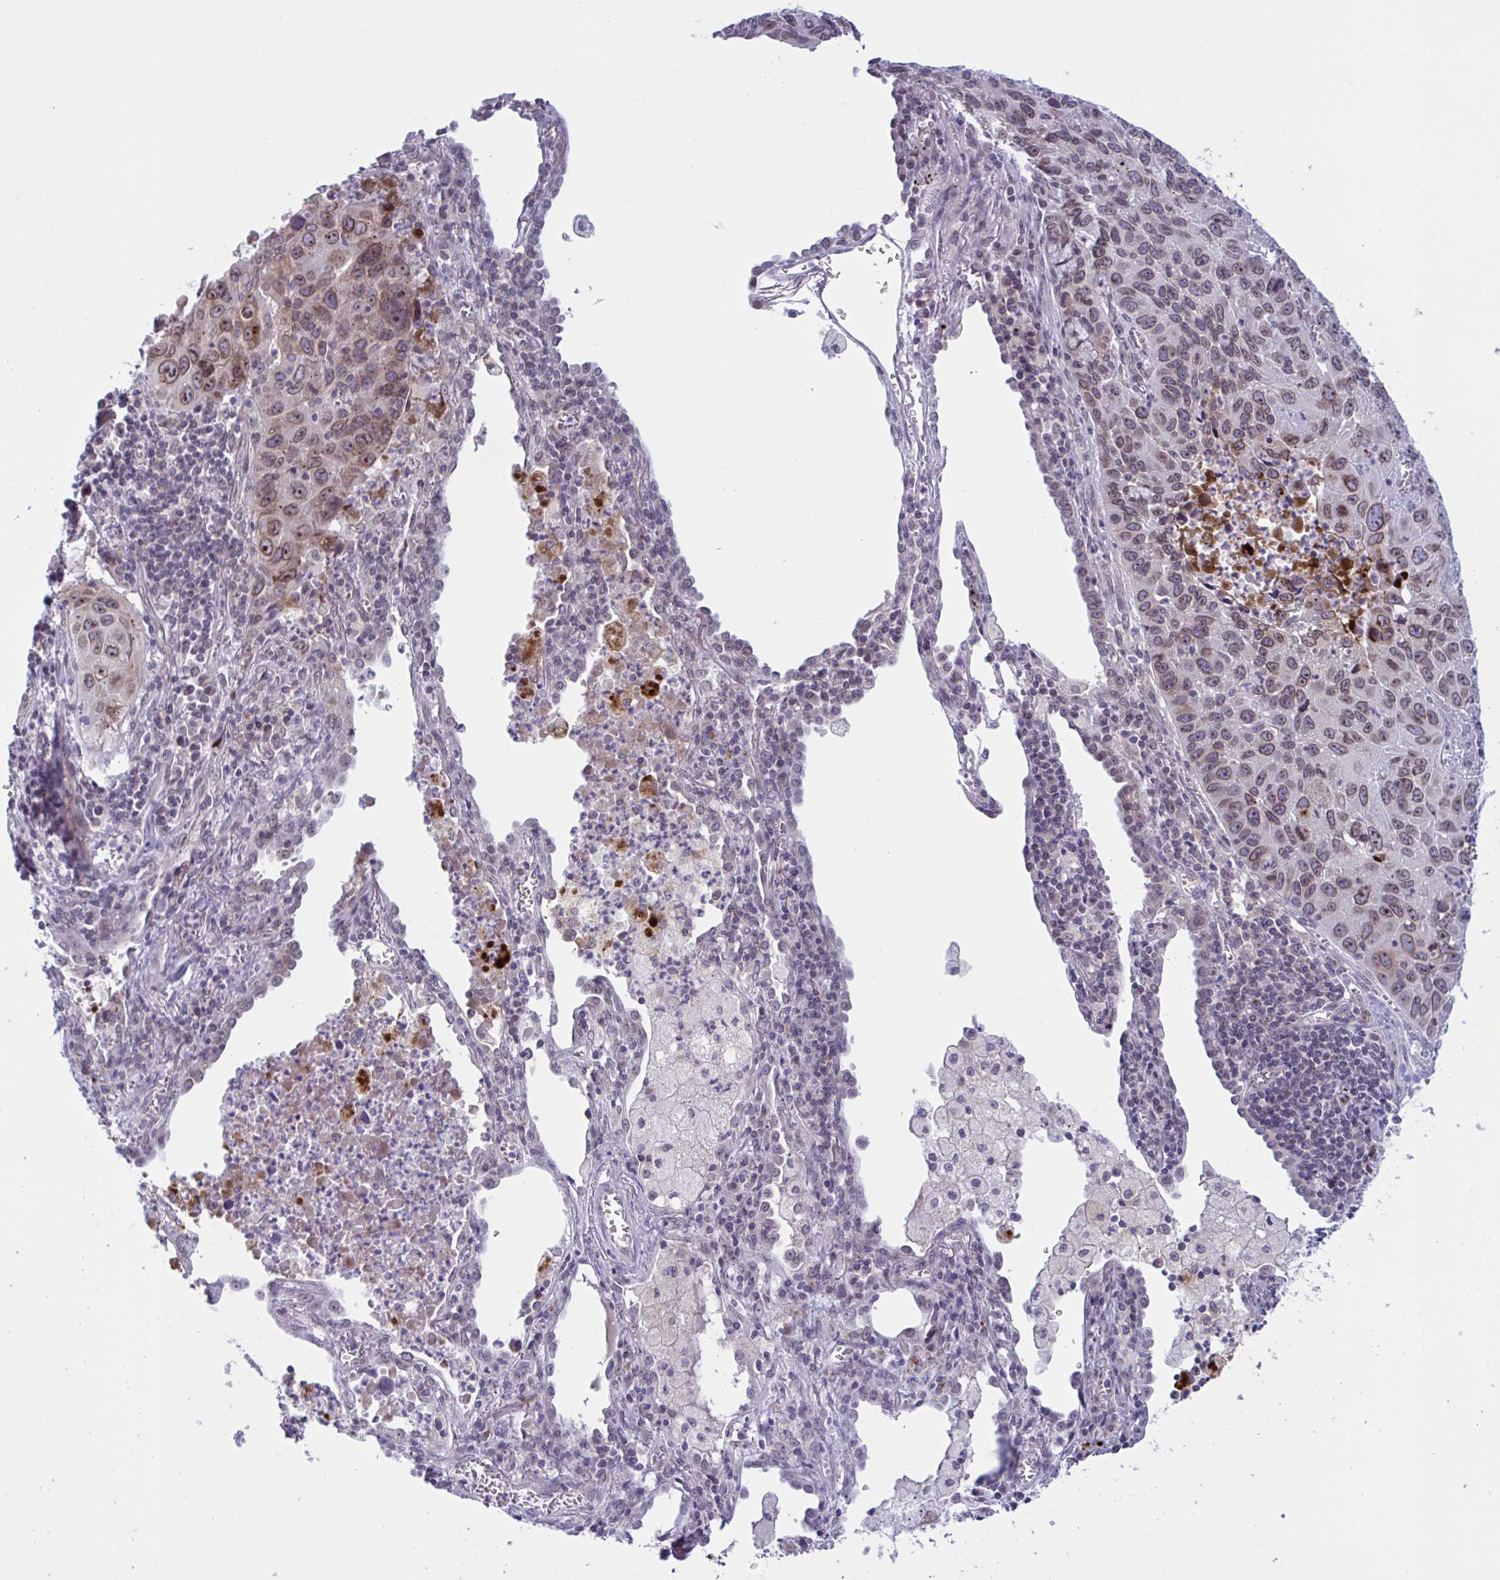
{"staining": {"intensity": "moderate", "quantity": "25%-75%", "location": "cytoplasmic/membranous,nuclear"}, "tissue": "lung cancer", "cell_type": "Tumor cells", "image_type": "cancer", "snomed": [{"axis": "morphology", "description": "Squamous cell carcinoma, NOS"}, {"axis": "topography", "description": "Lung"}], "caption": "The micrograph shows staining of lung cancer (squamous cell carcinoma), revealing moderate cytoplasmic/membranous and nuclear protein positivity (brown color) within tumor cells.", "gene": "DOCK11", "patient": {"sex": "female", "age": 61}}